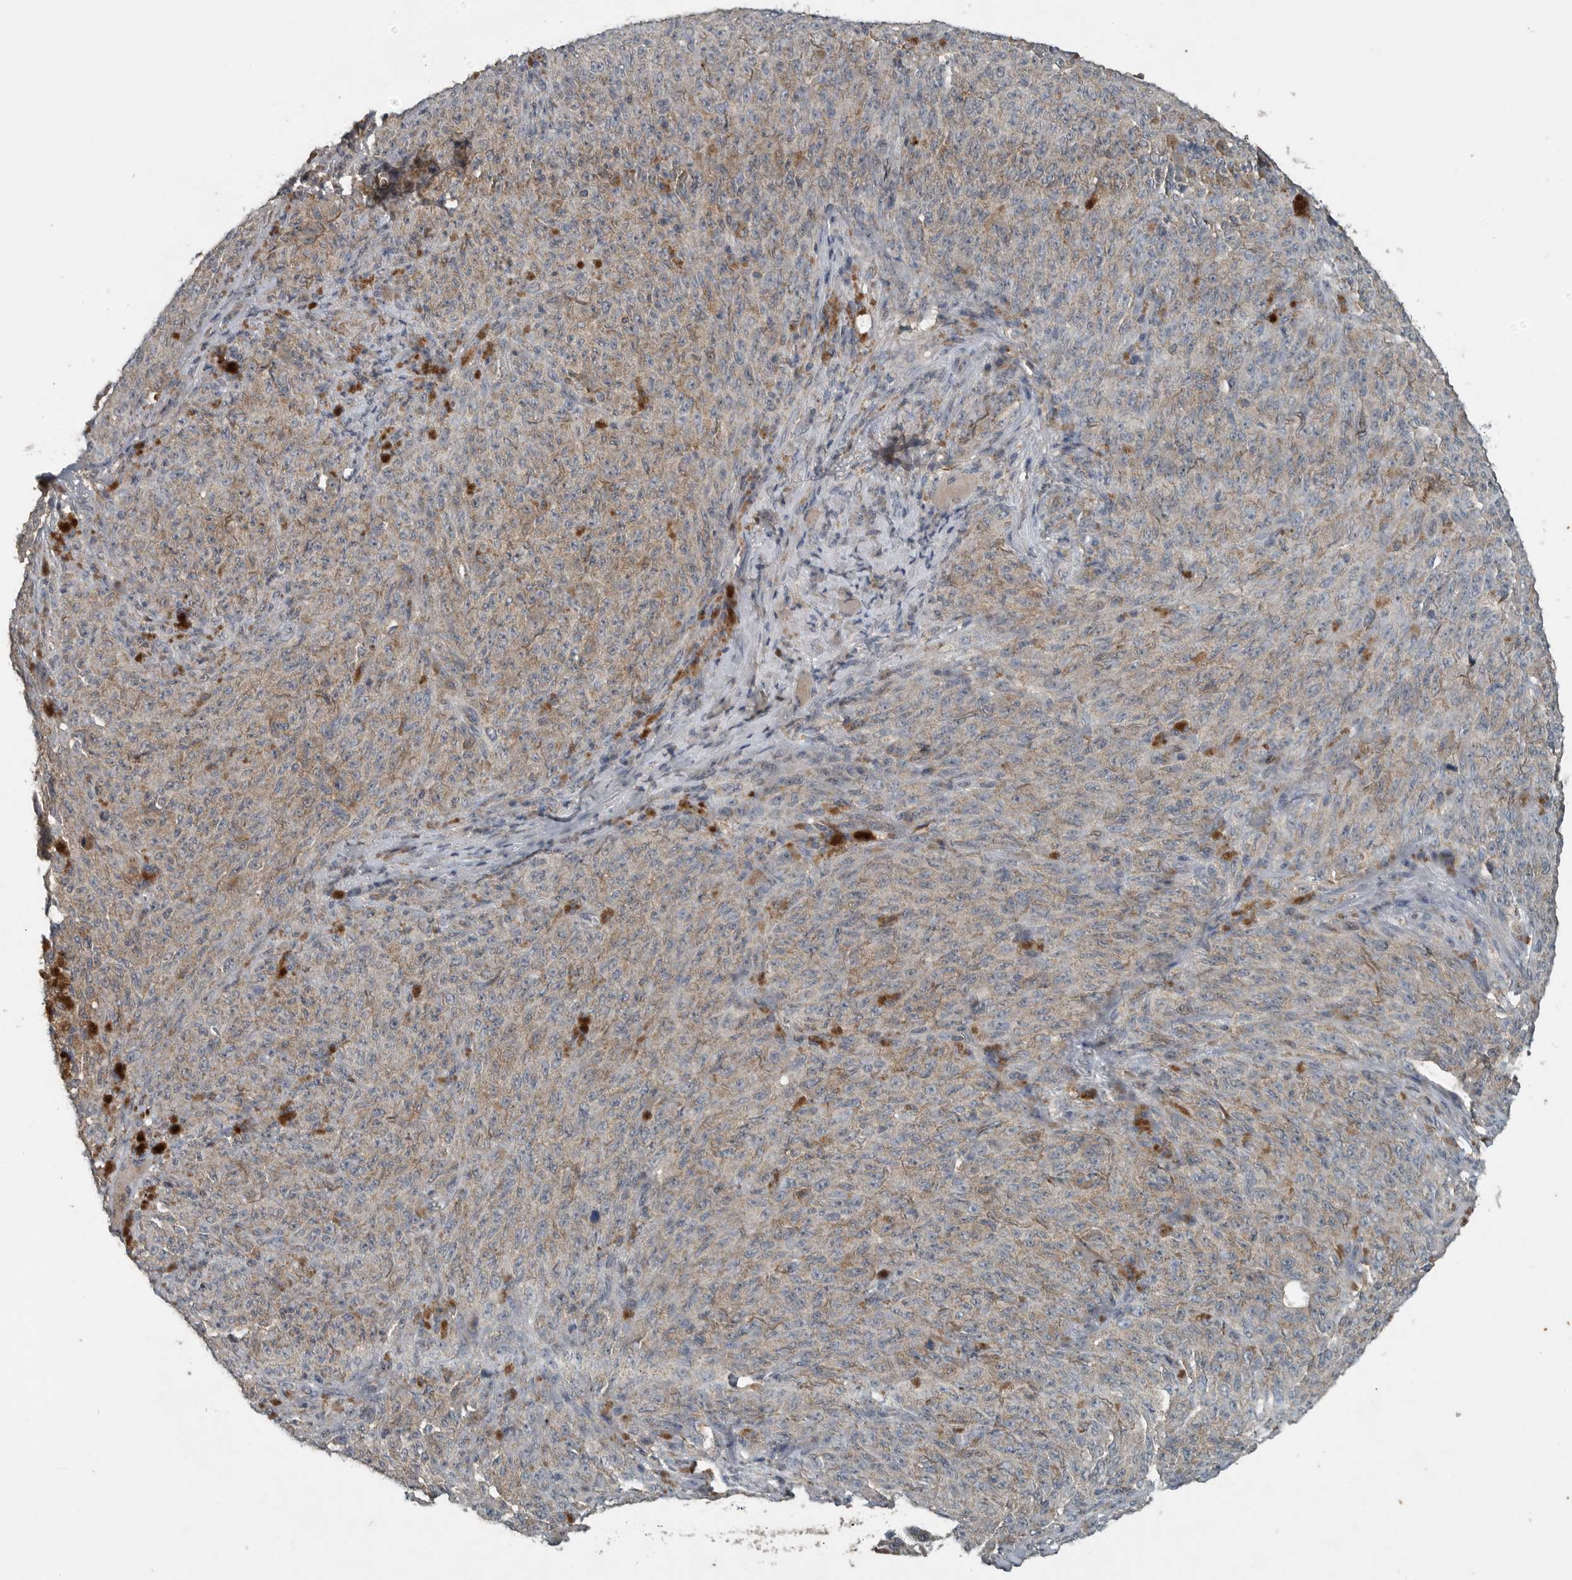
{"staining": {"intensity": "weak", "quantity": "25%-75%", "location": "cytoplasmic/membranous"}, "tissue": "melanoma", "cell_type": "Tumor cells", "image_type": "cancer", "snomed": [{"axis": "morphology", "description": "Malignant melanoma, NOS"}, {"axis": "topography", "description": "Skin"}], "caption": "This is an image of IHC staining of malignant melanoma, which shows weak staining in the cytoplasmic/membranous of tumor cells.", "gene": "IL6ST", "patient": {"sex": "female", "age": 82}}